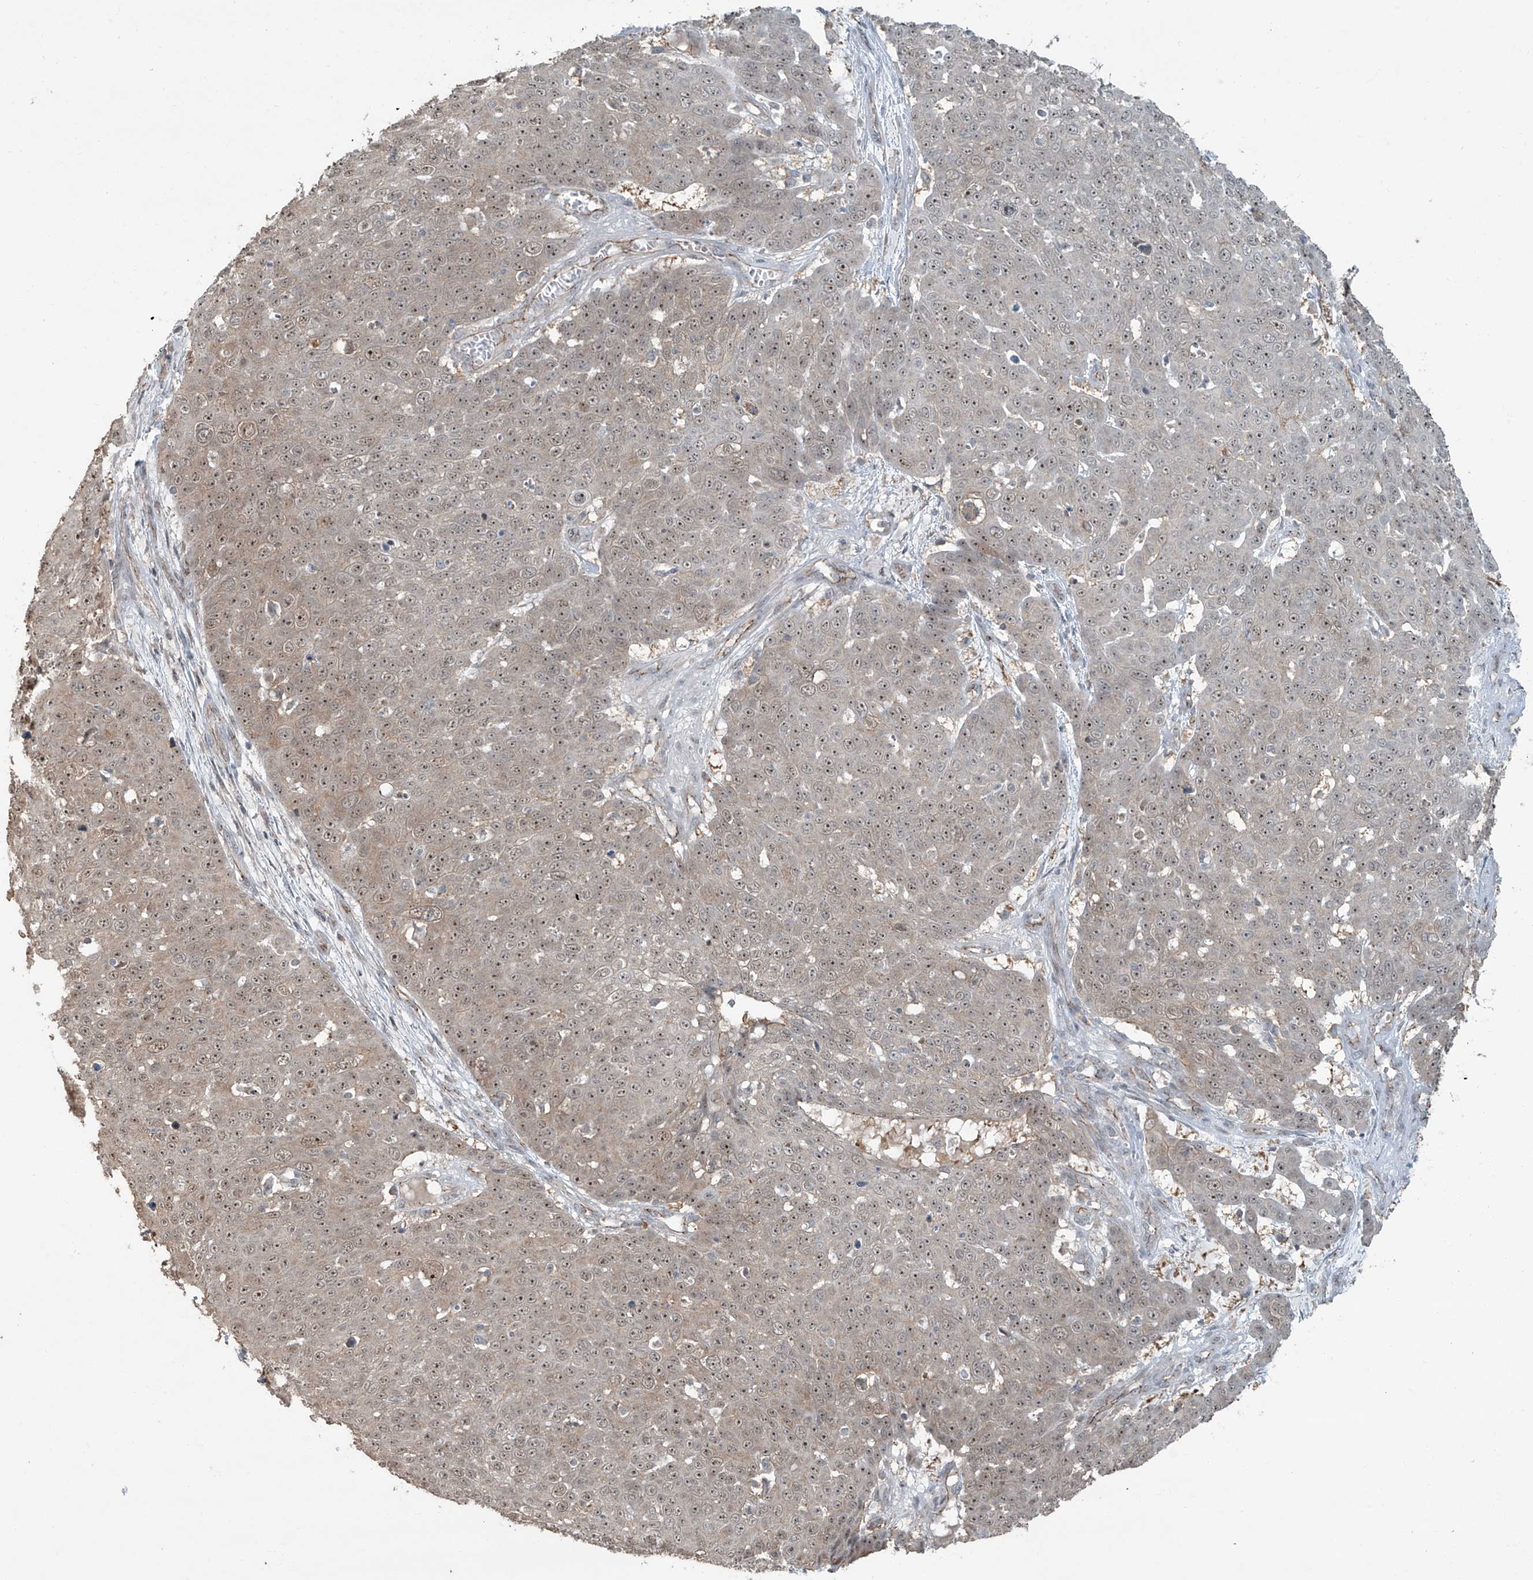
{"staining": {"intensity": "weak", "quantity": ">75%", "location": "cytoplasmic/membranous,nuclear"}, "tissue": "skin cancer", "cell_type": "Tumor cells", "image_type": "cancer", "snomed": [{"axis": "morphology", "description": "Squamous cell carcinoma, NOS"}, {"axis": "topography", "description": "Skin"}], "caption": "Approximately >75% of tumor cells in human squamous cell carcinoma (skin) exhibit weak cytoplasmic/membranous and nuclear protein expression as visualized by brown immunohistochemical staining.", "gene": "ZNF16", "patient": {"sex": "male", "age": 71}}